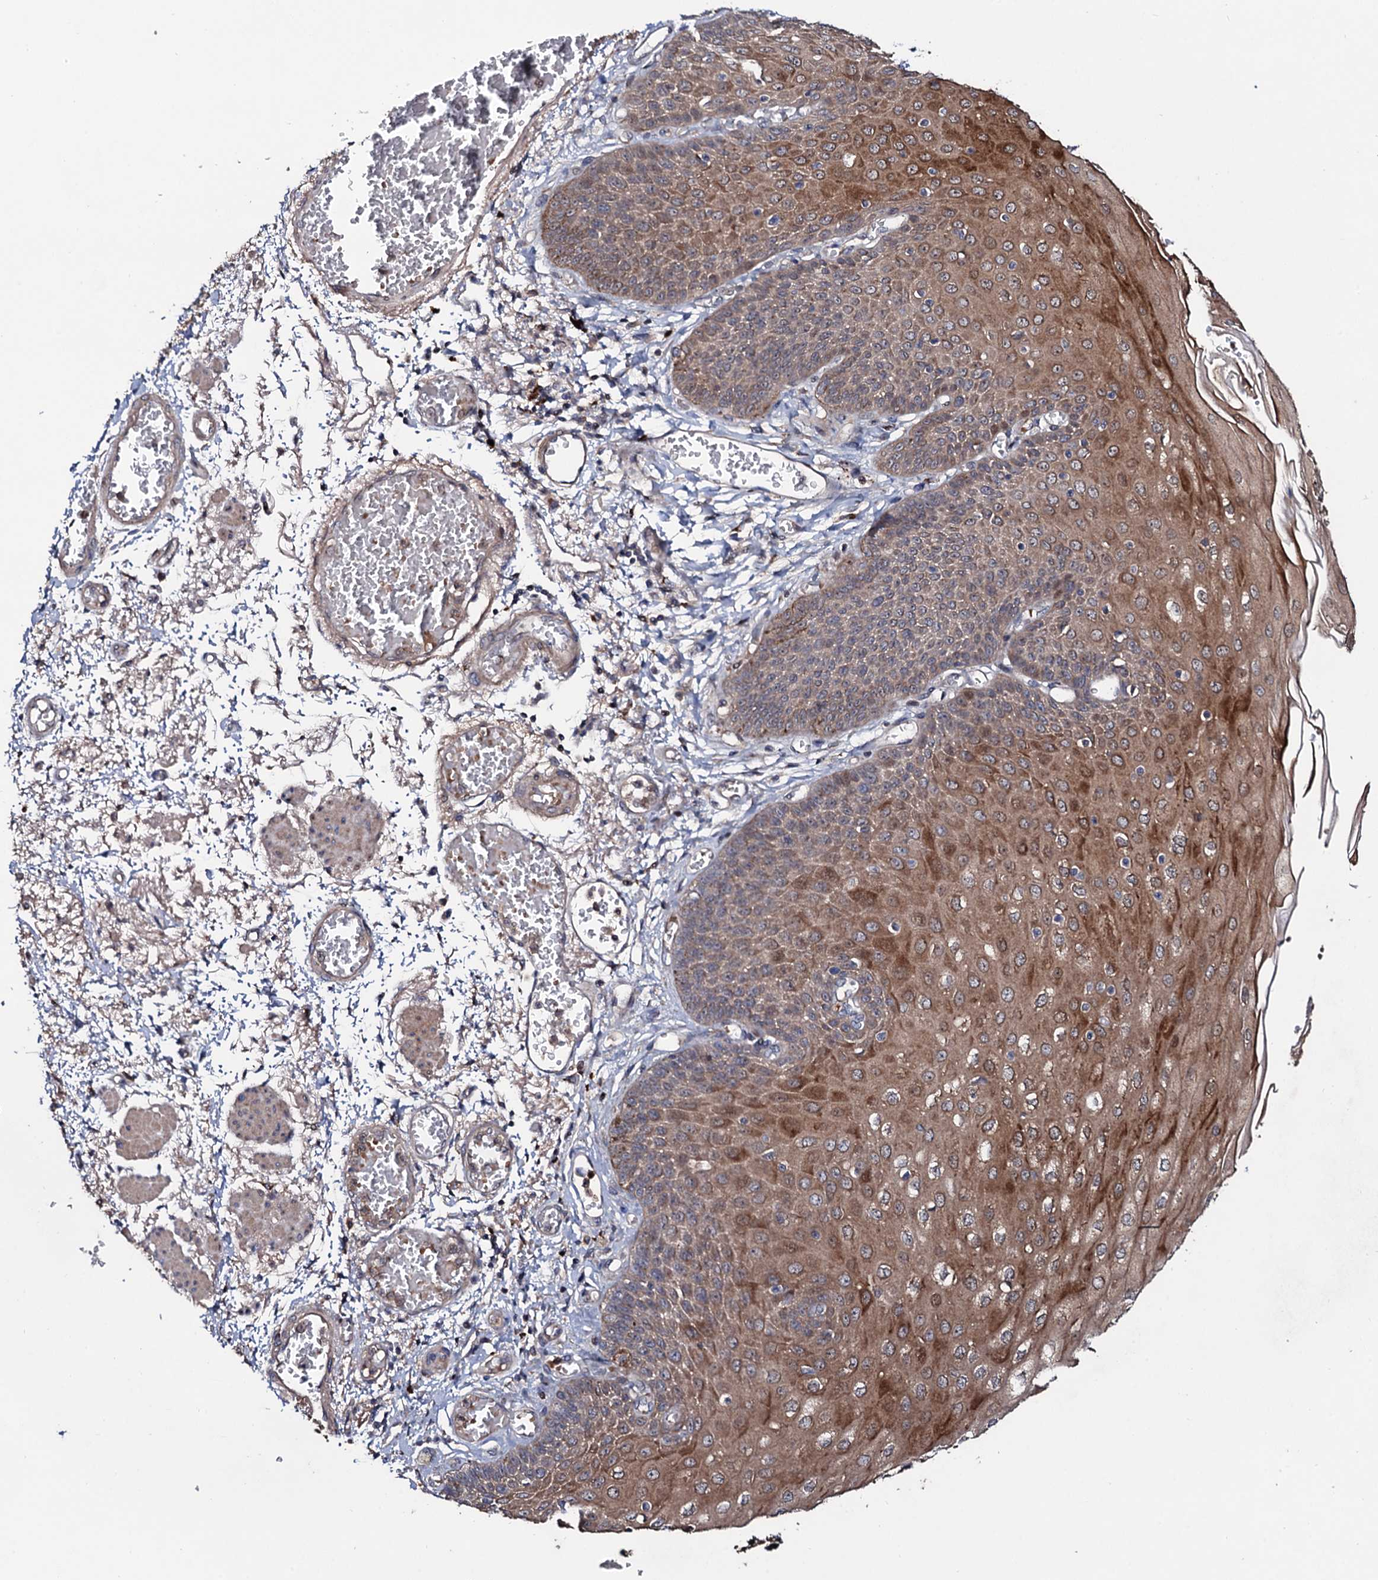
{"staining": {"intensity": "moderate", "quantity": ">75%", "location": "cytoplasmic/membranous"}, "tissue": "esophagus", "cell_type": "Squamous epithelial cells", "image_type": "normal", "snomed": [{"axis": "morphology", "description": "Normal tissue, NOS"}, {"axis": "topography", "description": "Esophagus"}], "caption": "Protein staining of unremarkable esophagus reveals moderate cytoplasmic/membranous positivity in approximately >75% of squamous epithelial cells. Nuclei are stained in blue.", "gene": "COG6", "patient": {"sex": "male", "age": 81}}